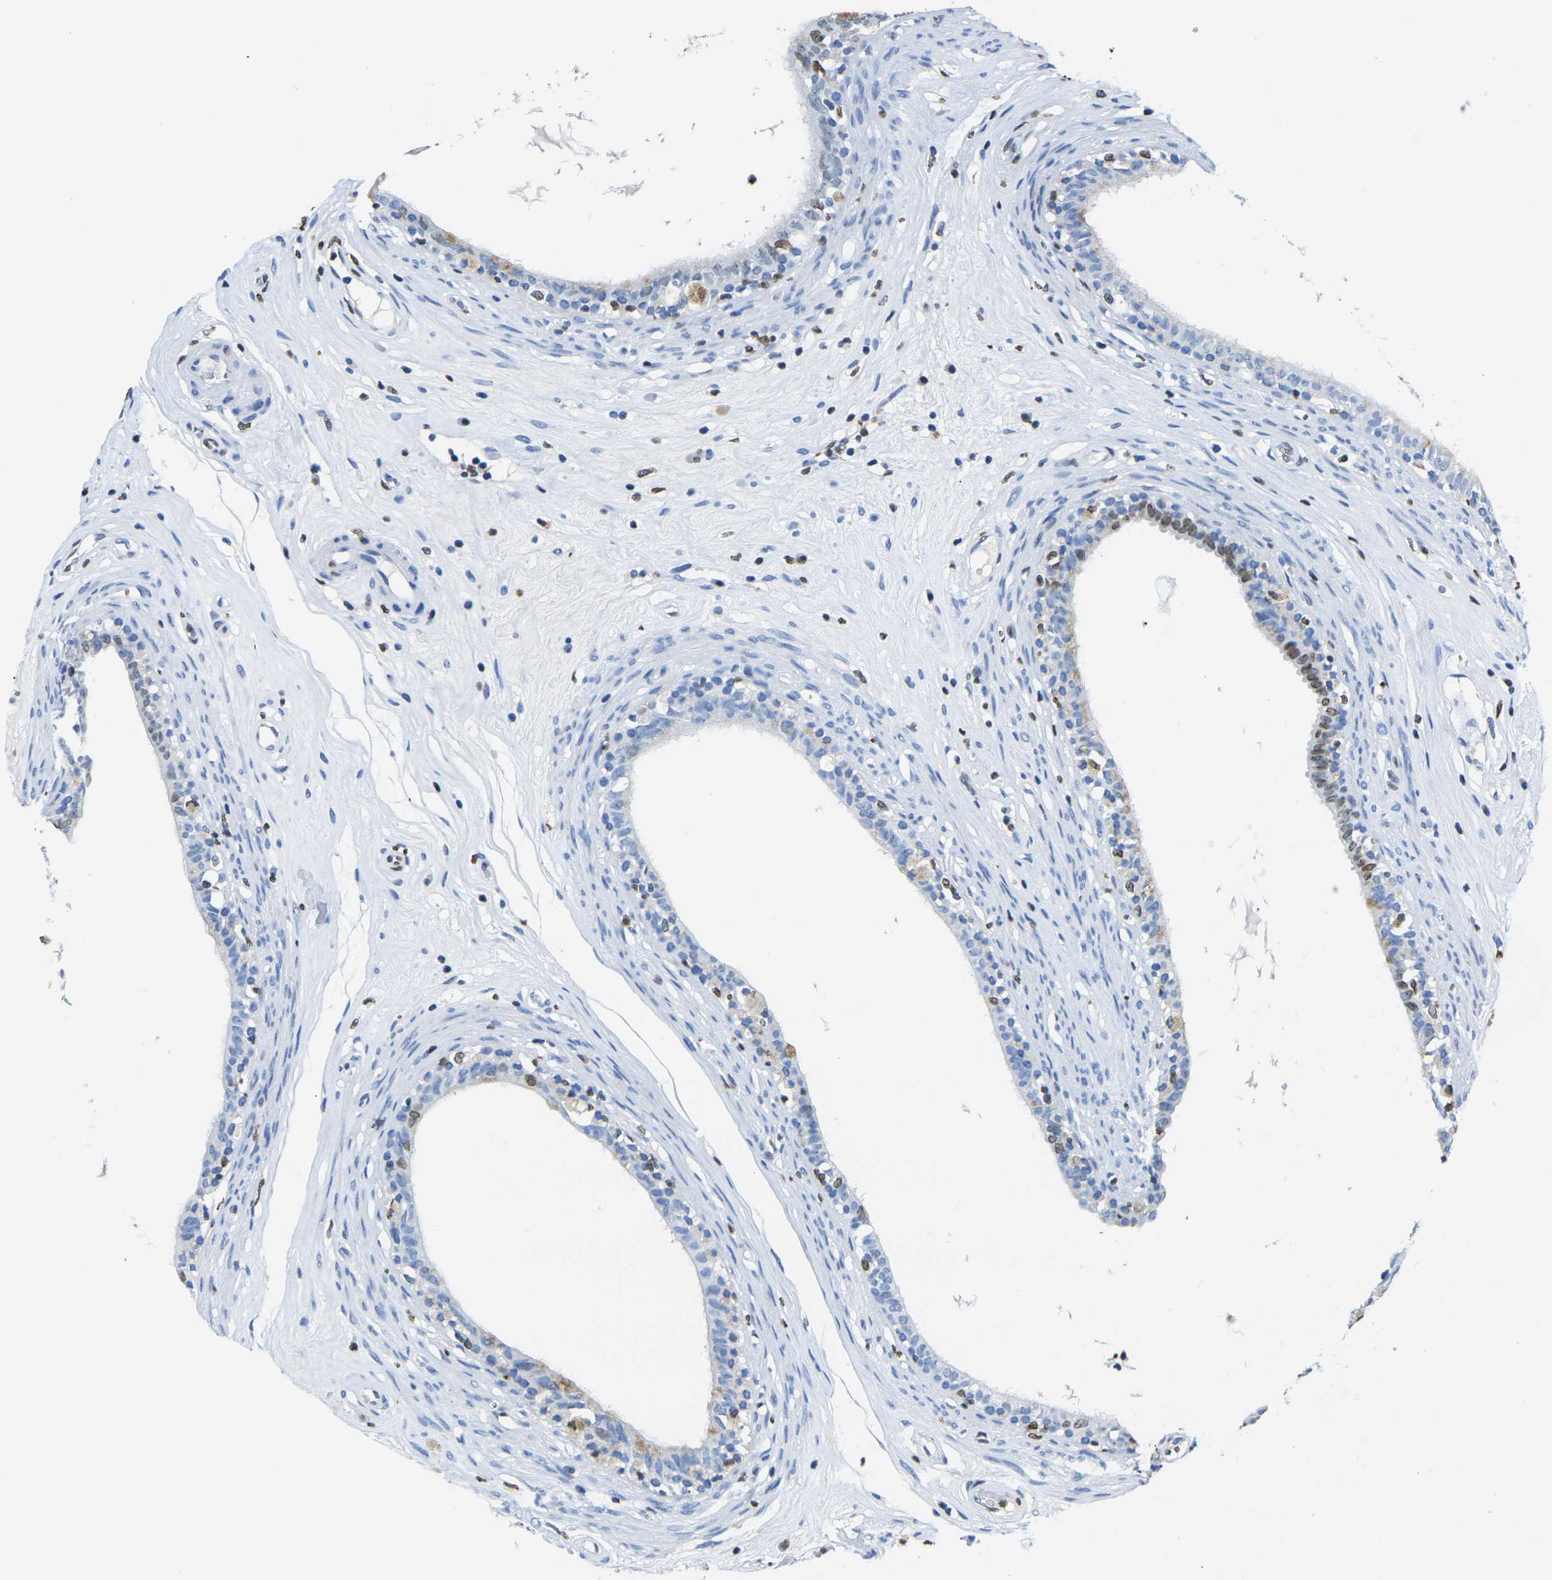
{"staining": {"intensity": "moderate", "quantity": "<25%", "location": "nuclear"}, "tissue": "epididymis", "cell_type": "Glandular cells", "image_type": "normal", "snomed": [{"axis": "morphology", "description": "Normal tissue, NOS"}, {"axis": "morphology", "description": "Inflammation, NOS"}, {"axis": "topography", "description": "Epididymis"}], "caption": "A photomicrograph of human epididymis stained for a protein displays moderate nuclear brown staining in glandular cells. The staining is performed using DAB brown chromogen to label protein expression. The nuclei are counter-stained blue using hematoxylin.", "gene": "DRAXIN", "patient": {"sex": "male", "age": 84}}